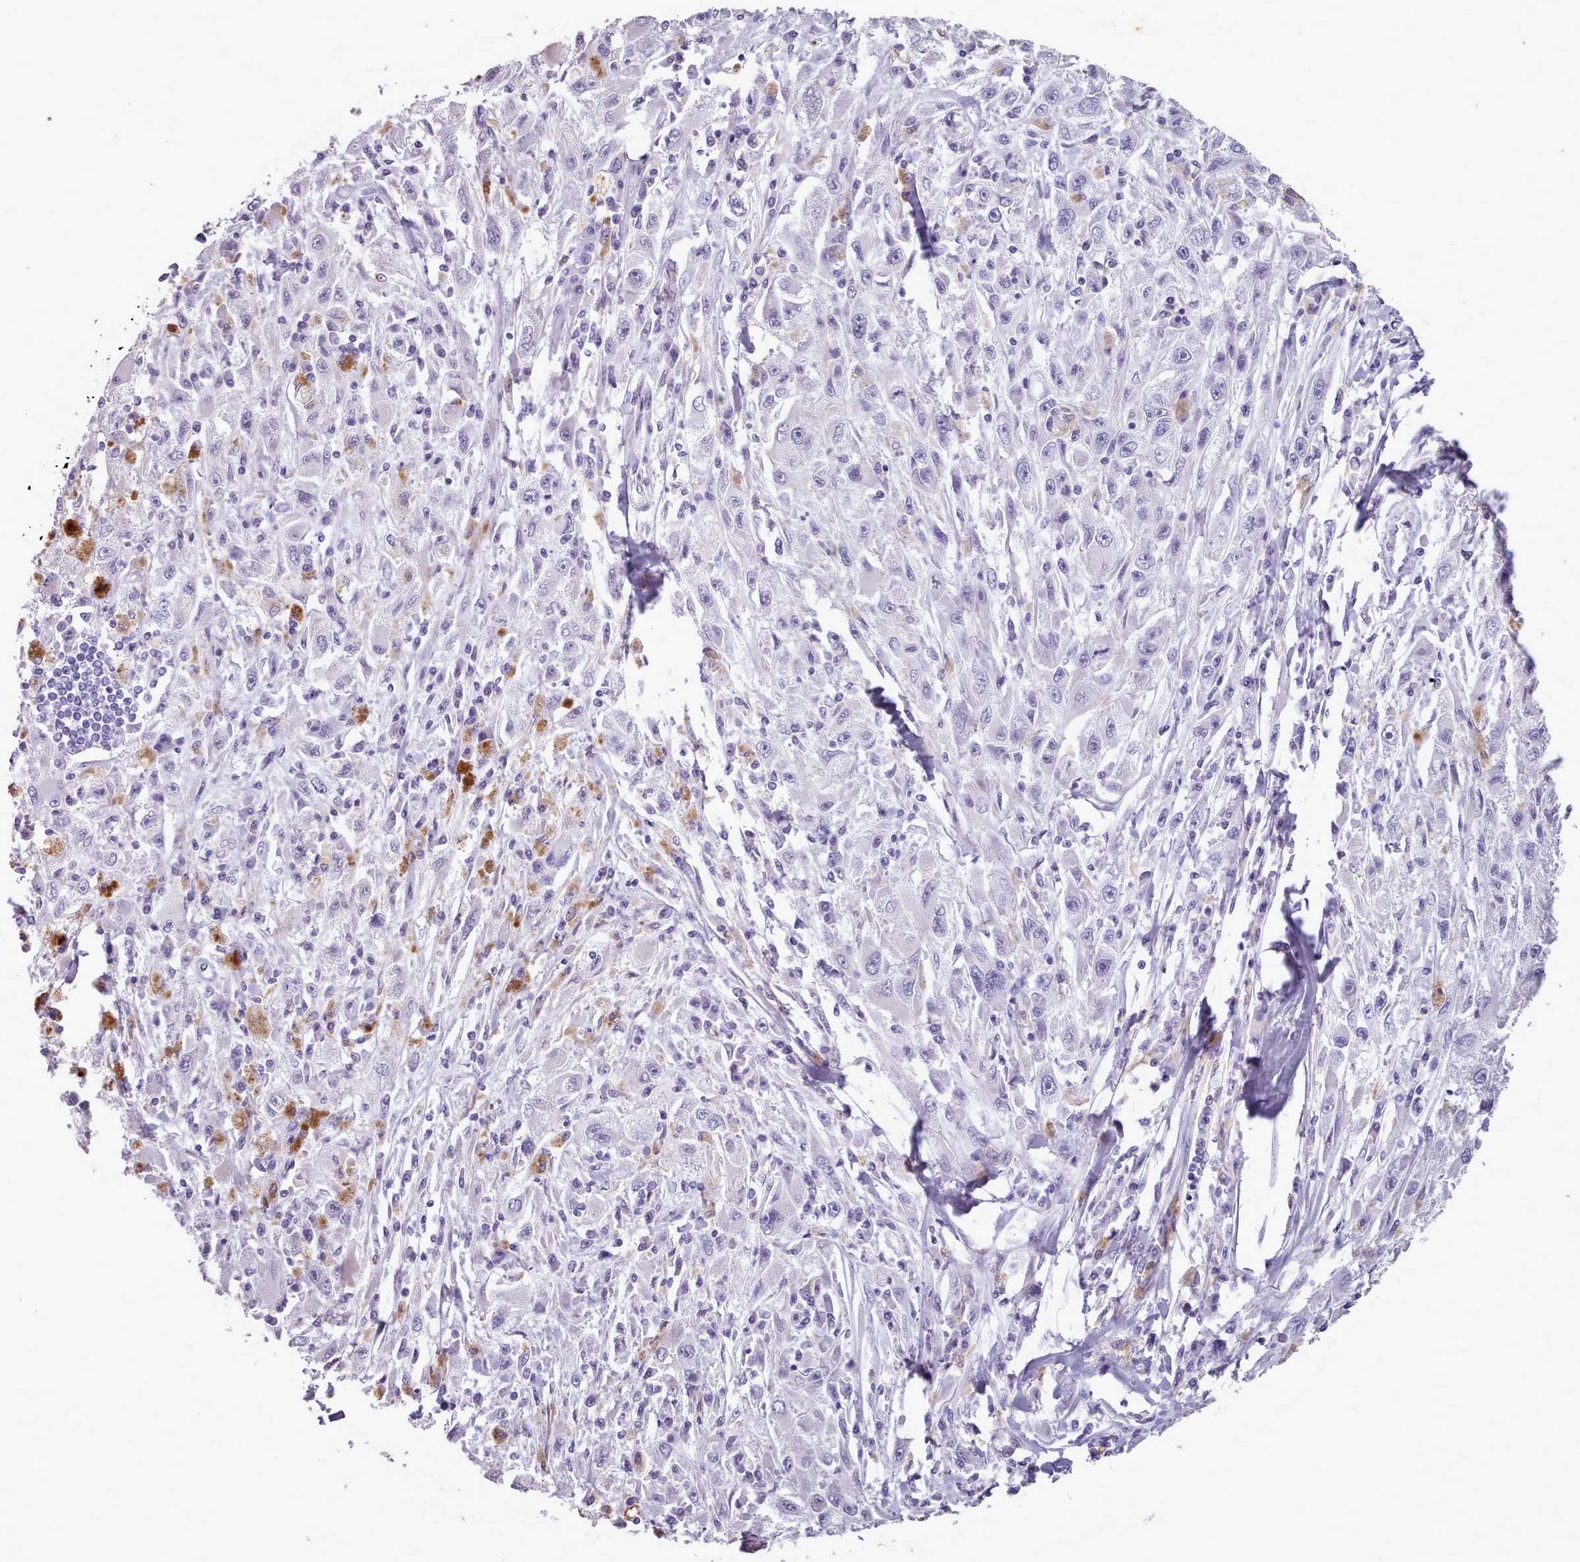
{"staining": {"intensity": "negative", "quantity": "none", "location": "none"}, "tissue": "melanoma", "cell_type": "Tumor cells", "image_type": "cancer", "snomed": [{"axis": "morphology", "description": "Malignant melanoma, Metastatic site"}, {"axis": "topography", "description": "Skin"}], "caption": "The micrograph exhibits no significant staining in tumor cells of malignant melanoma (metastatic site).", "gene": "KCNT2", "patient": {"sex": "male", "age": 53}}